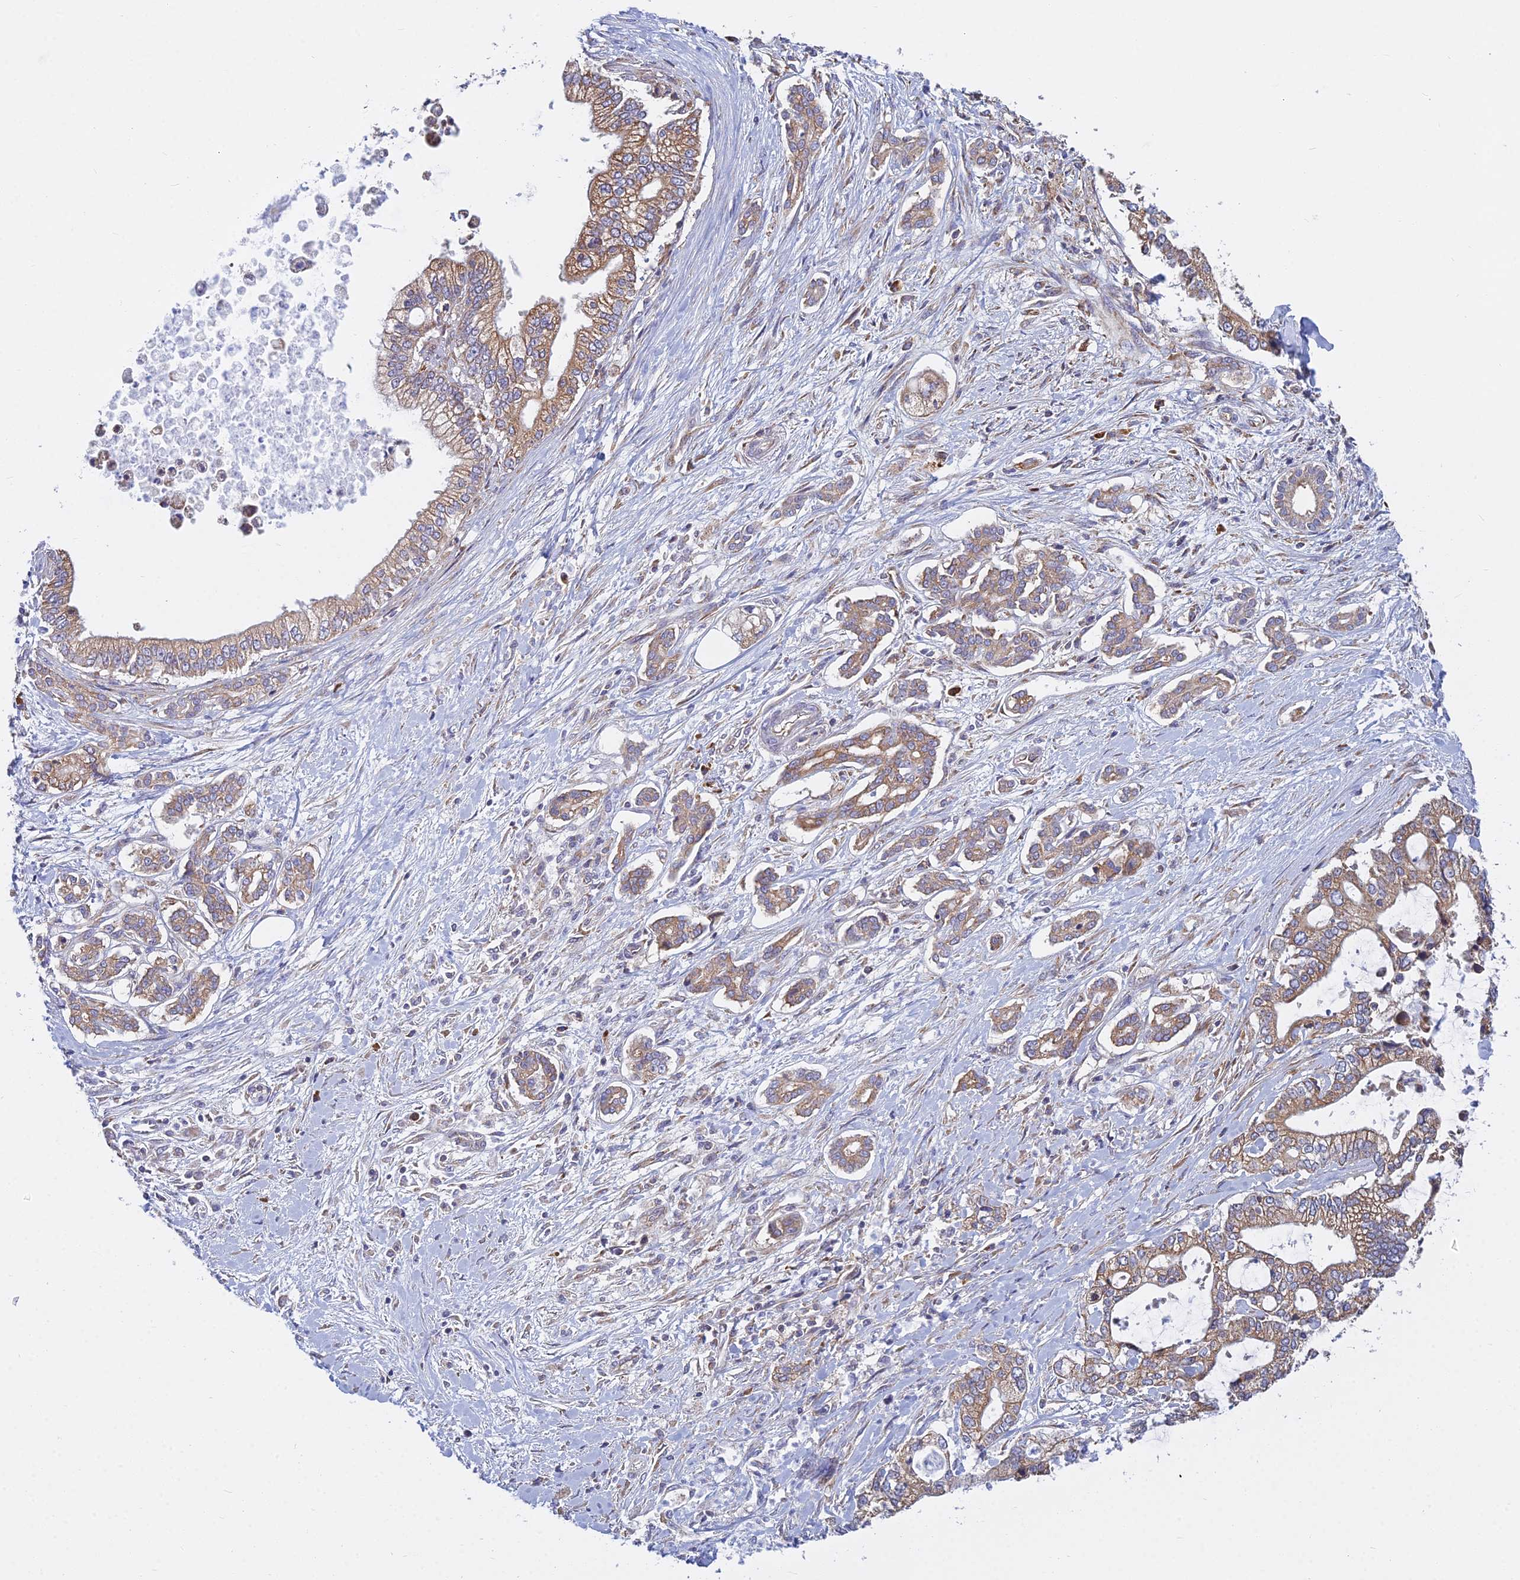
{"staining": {"intensity": "moderate", "quantity": ">75%", "location": "cytoplasmic/membranous"}, "tissue": "pancreatic cancer", "cell_type": "Tumor cells", "image_type": "cancer", "snomed": [{"axis": "morphology", "description": "Adenocarcinoma, NOS"}, {"axis": "topography", "description": "Pancreas"}], "caption": "Brown immunohistochemical staining in human pancreatic cancer (adenocarcinoma) reveals moderate cytoplasmic/membranous positivity in about >75% of tumor cells. (Brightfield microscopy of DAB IHC at high magnification).", "gene": "KIAA1143", "patient": {"sex": "male", "age": 69}}